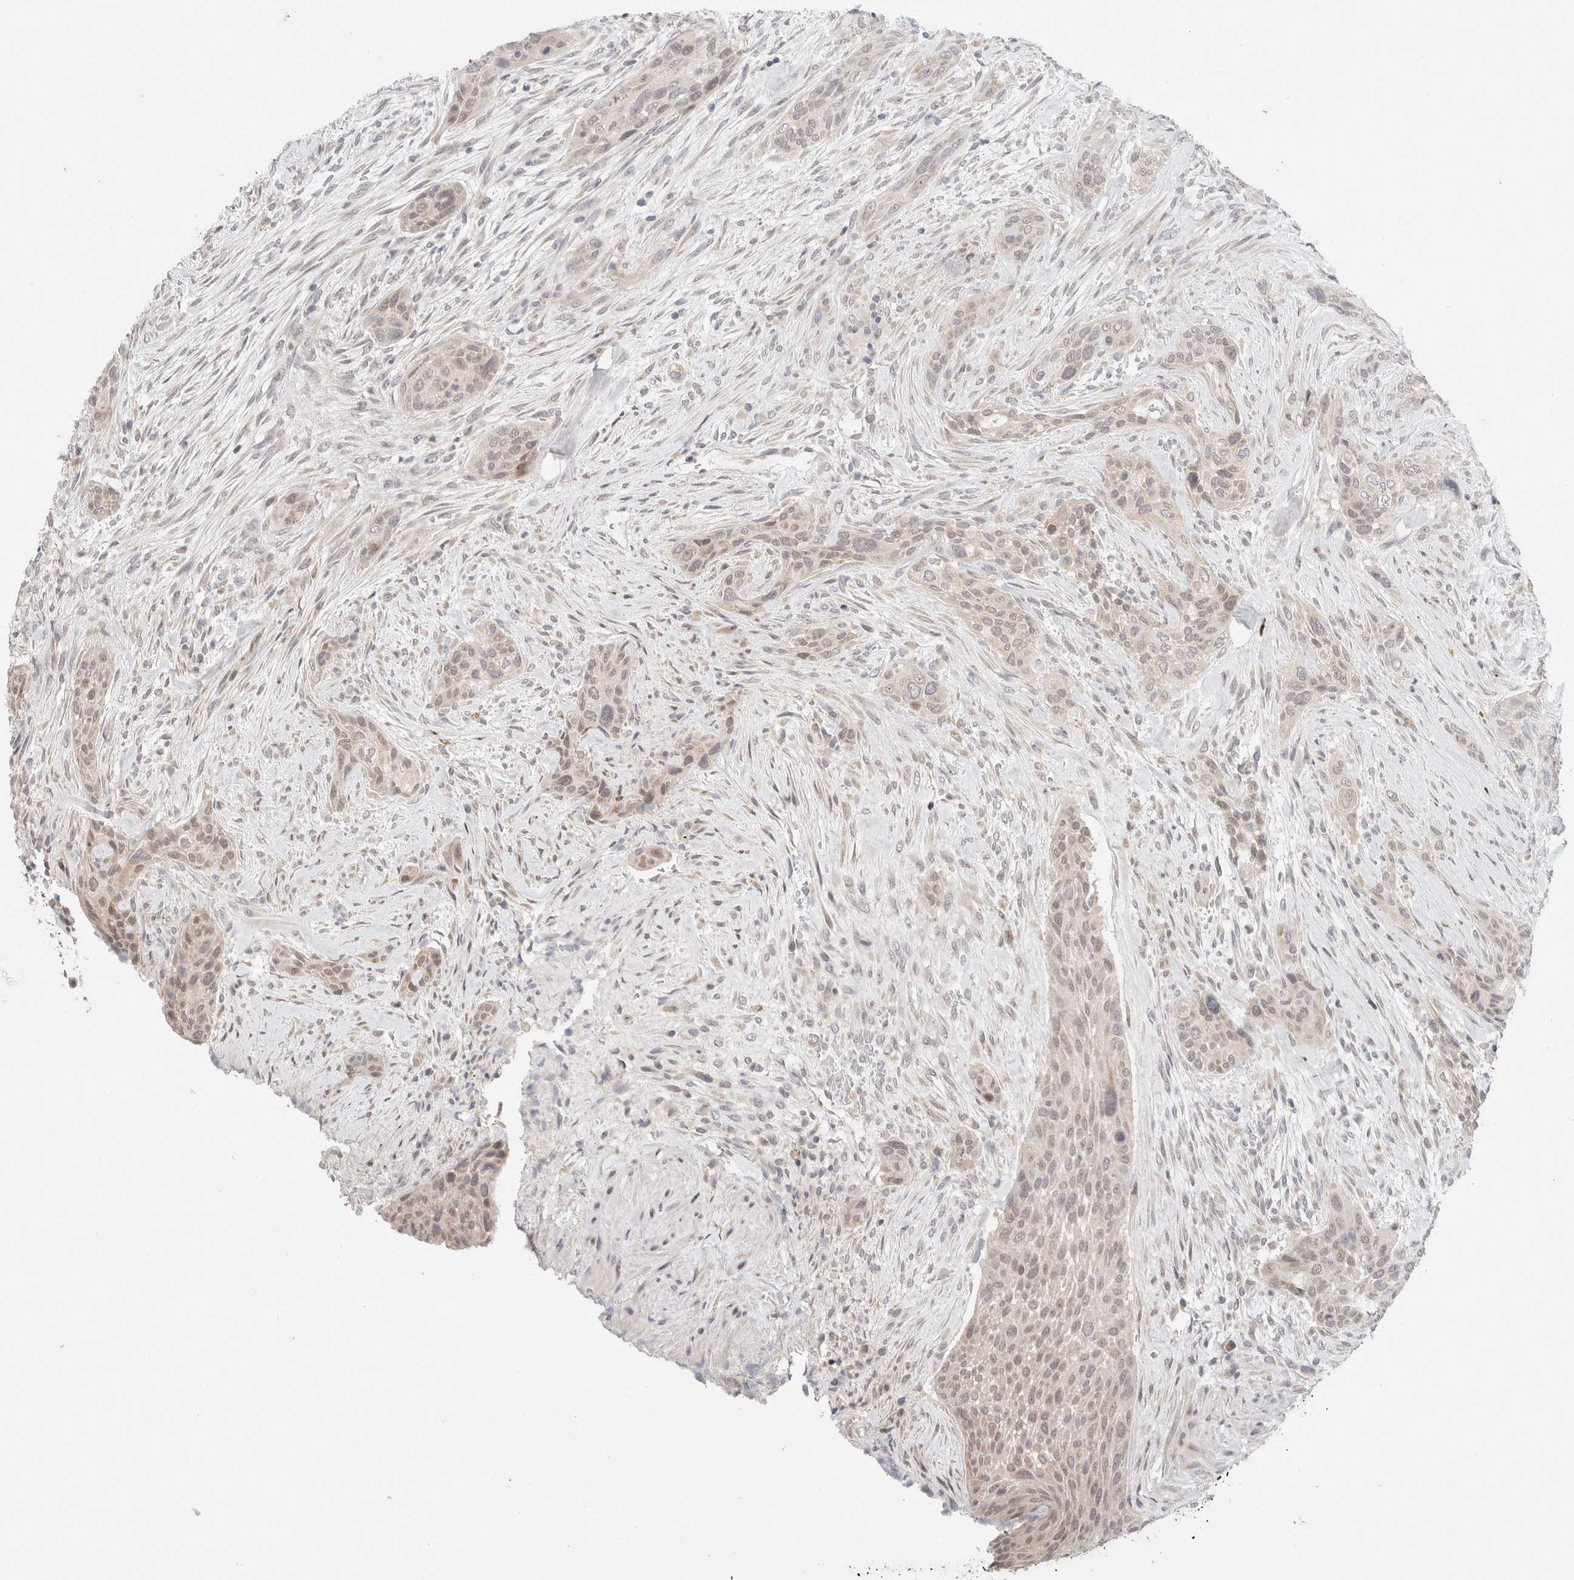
{"staining": {"intensity": "weak", "quantity": "<25%", "location": "cytoplasmic/membranous"}, "tissue": "urothelial cancer", "cell_type": "Tumor cells", "image_type": "cancer", "snomed": [{"axis": "morphology", "description": "Urothelial carcinoma, High grade"}, {"axis": "topography", "description": "Urinary bladder"}], "caption": "Tumor cells show no significant protein positivity in urothelial cancer. (DAB immunohistochemistry visualized using brightfield microscopy, high magnification).", "gene": "ERI3", "patient": {"sex": "male", "age": 35}}